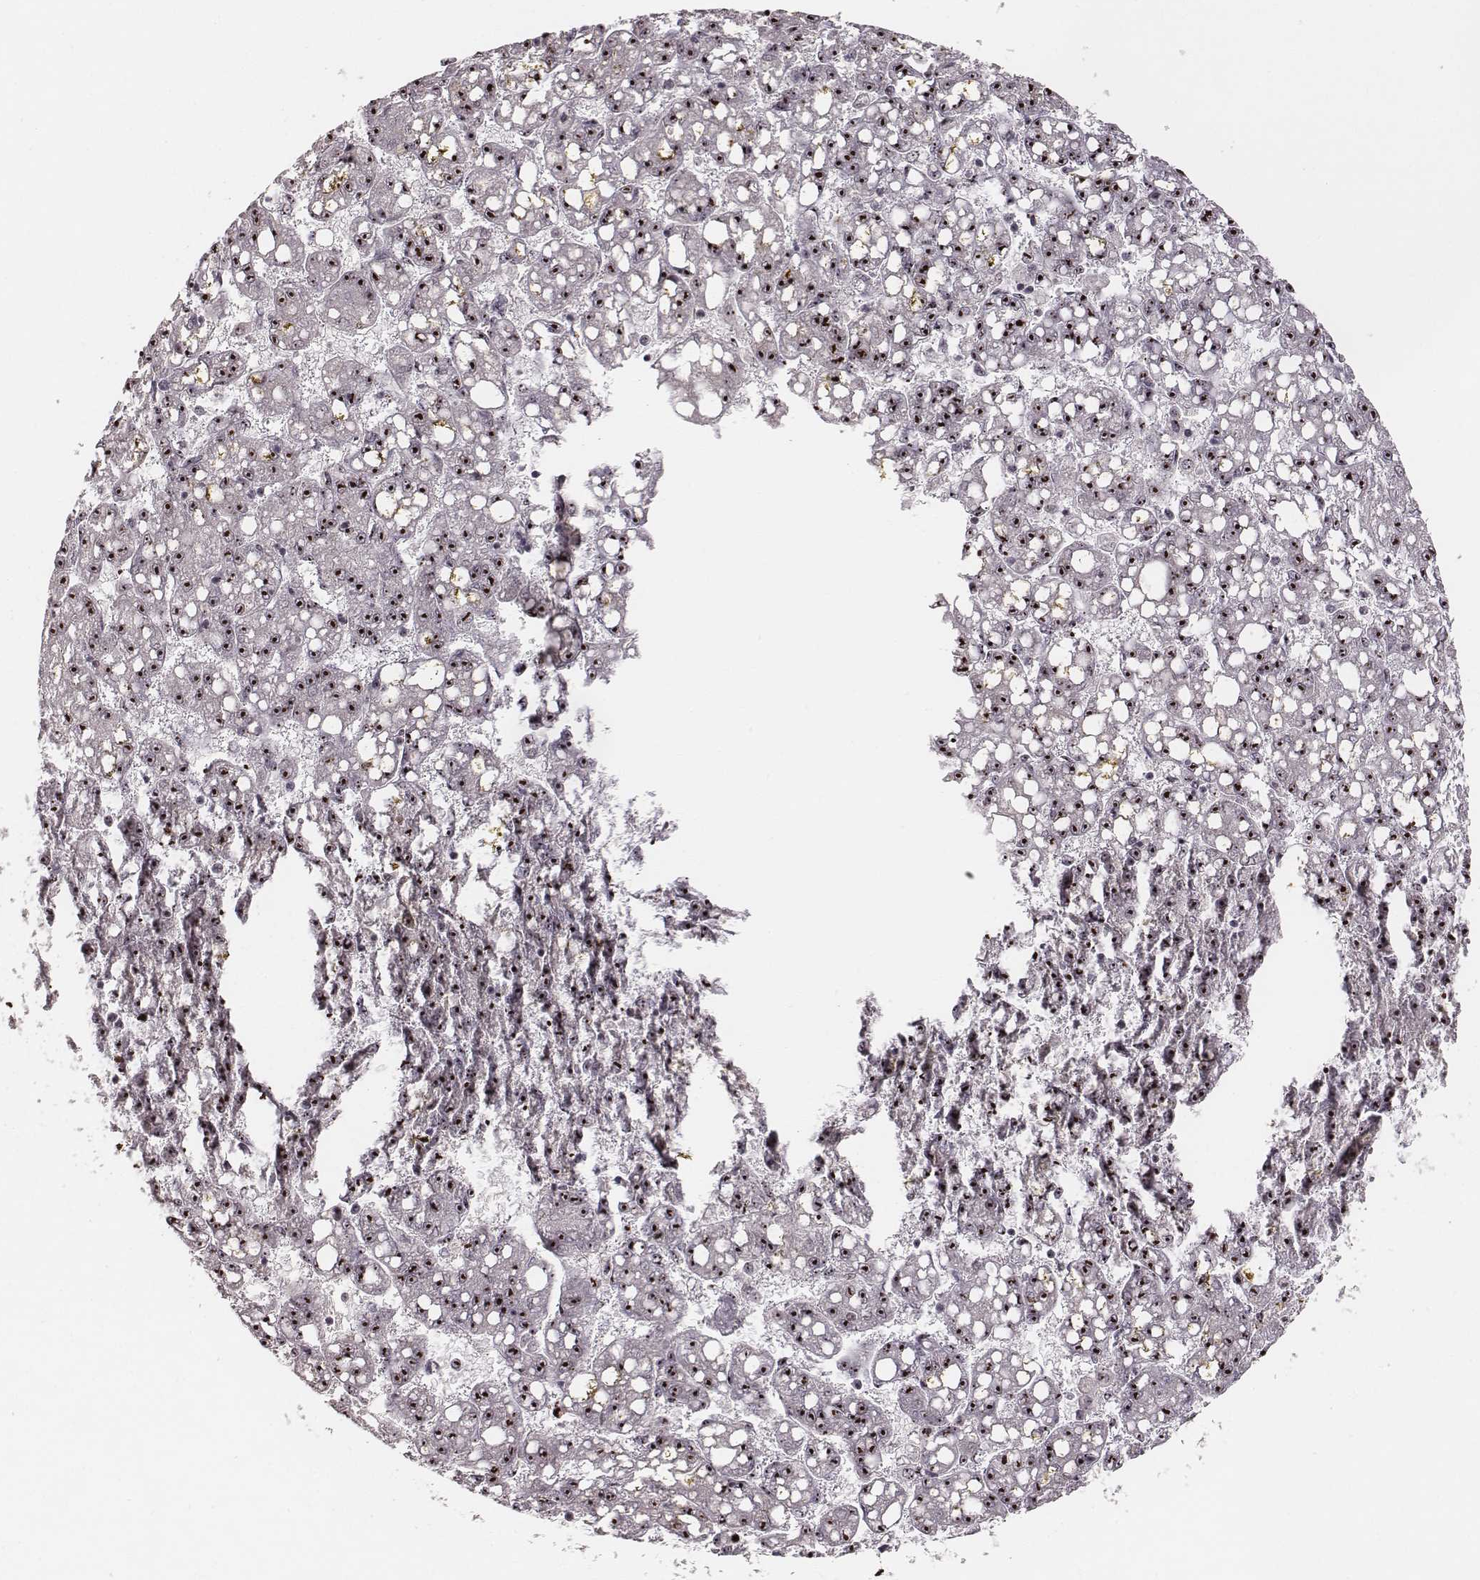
{"staining": {"intensity": "moderate", "quantity": ">75%", "location": "nuclear"}, "tissue": "liver cancer", "cell_type": "Tumor cells", "image_type": "cancer", "snomed": [{"axis": "morphology", "description": "Carcinoma, Hepatocellular, NOS"}, {"axis": "topography", "description": "Liver"}], "caption": "Immunohistochemistry image of neoplastic tissue: human hepatocellular carcinoma (liver) stained using IHC demonstrates medium levels of moderate protein expression localized specifically in the nuclear of tumor cells, appearing as a nuclear brown color.", "gene": "NOP56", "patient": {"sex": "female", "age": 65}}